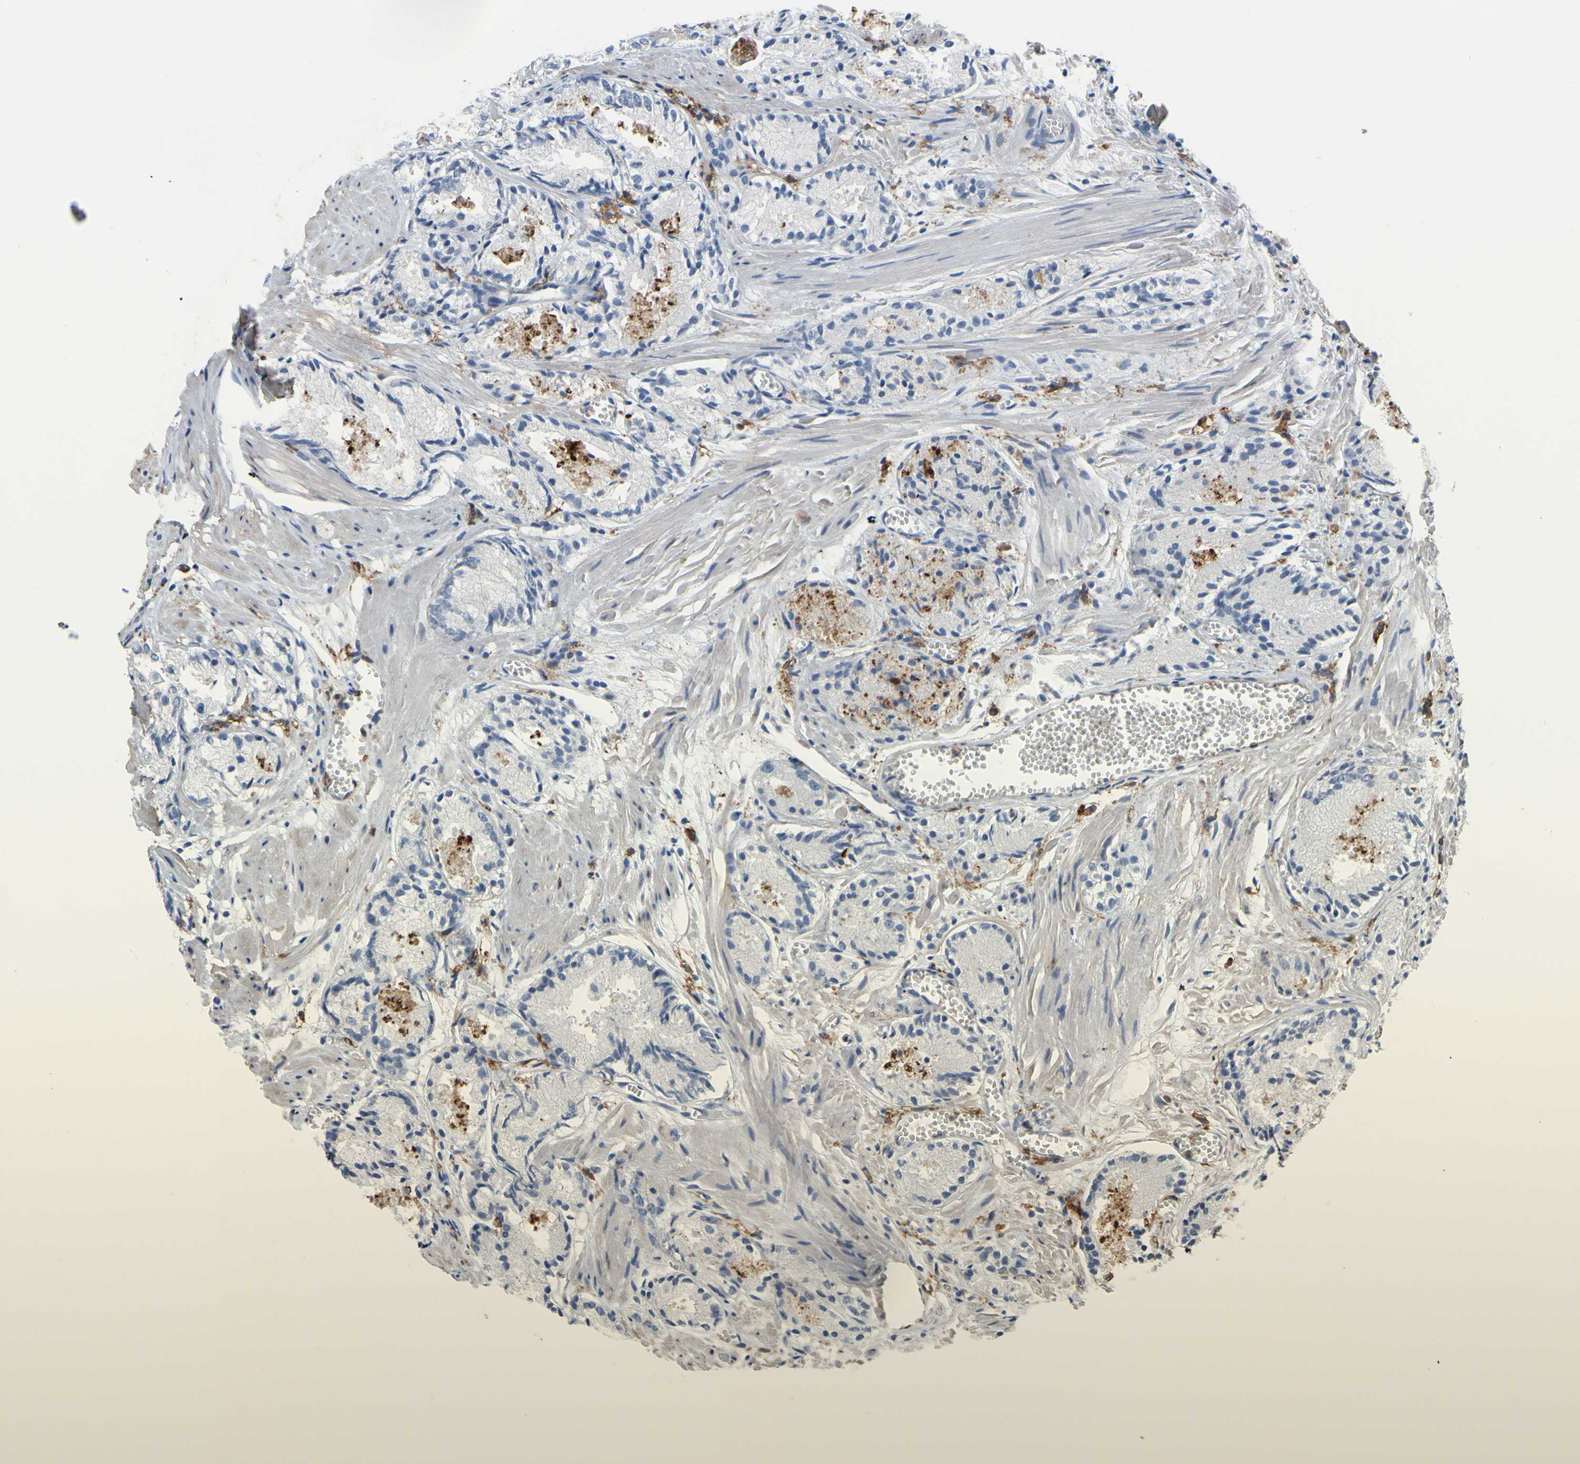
{"staining": {"intensity": "negative", "quantity": "none", "location": "none"}, "tissue": "prostate cancer", "cell_type": "Tumor cells", "image_type": "cancer", "snomed": [{"axis": "morphology", "description": "Adenocarcinoma, Low grade"}, {"axis": "topography", "description": "Prostate"}], "caption": "Prostate cancer (low-grade adenocarcinoma) was stained to show a protein in brown. There is no significant staining in tumor cells.", "gene": "FCGR2A", "patient": {"sex": "male", "age": 72}}